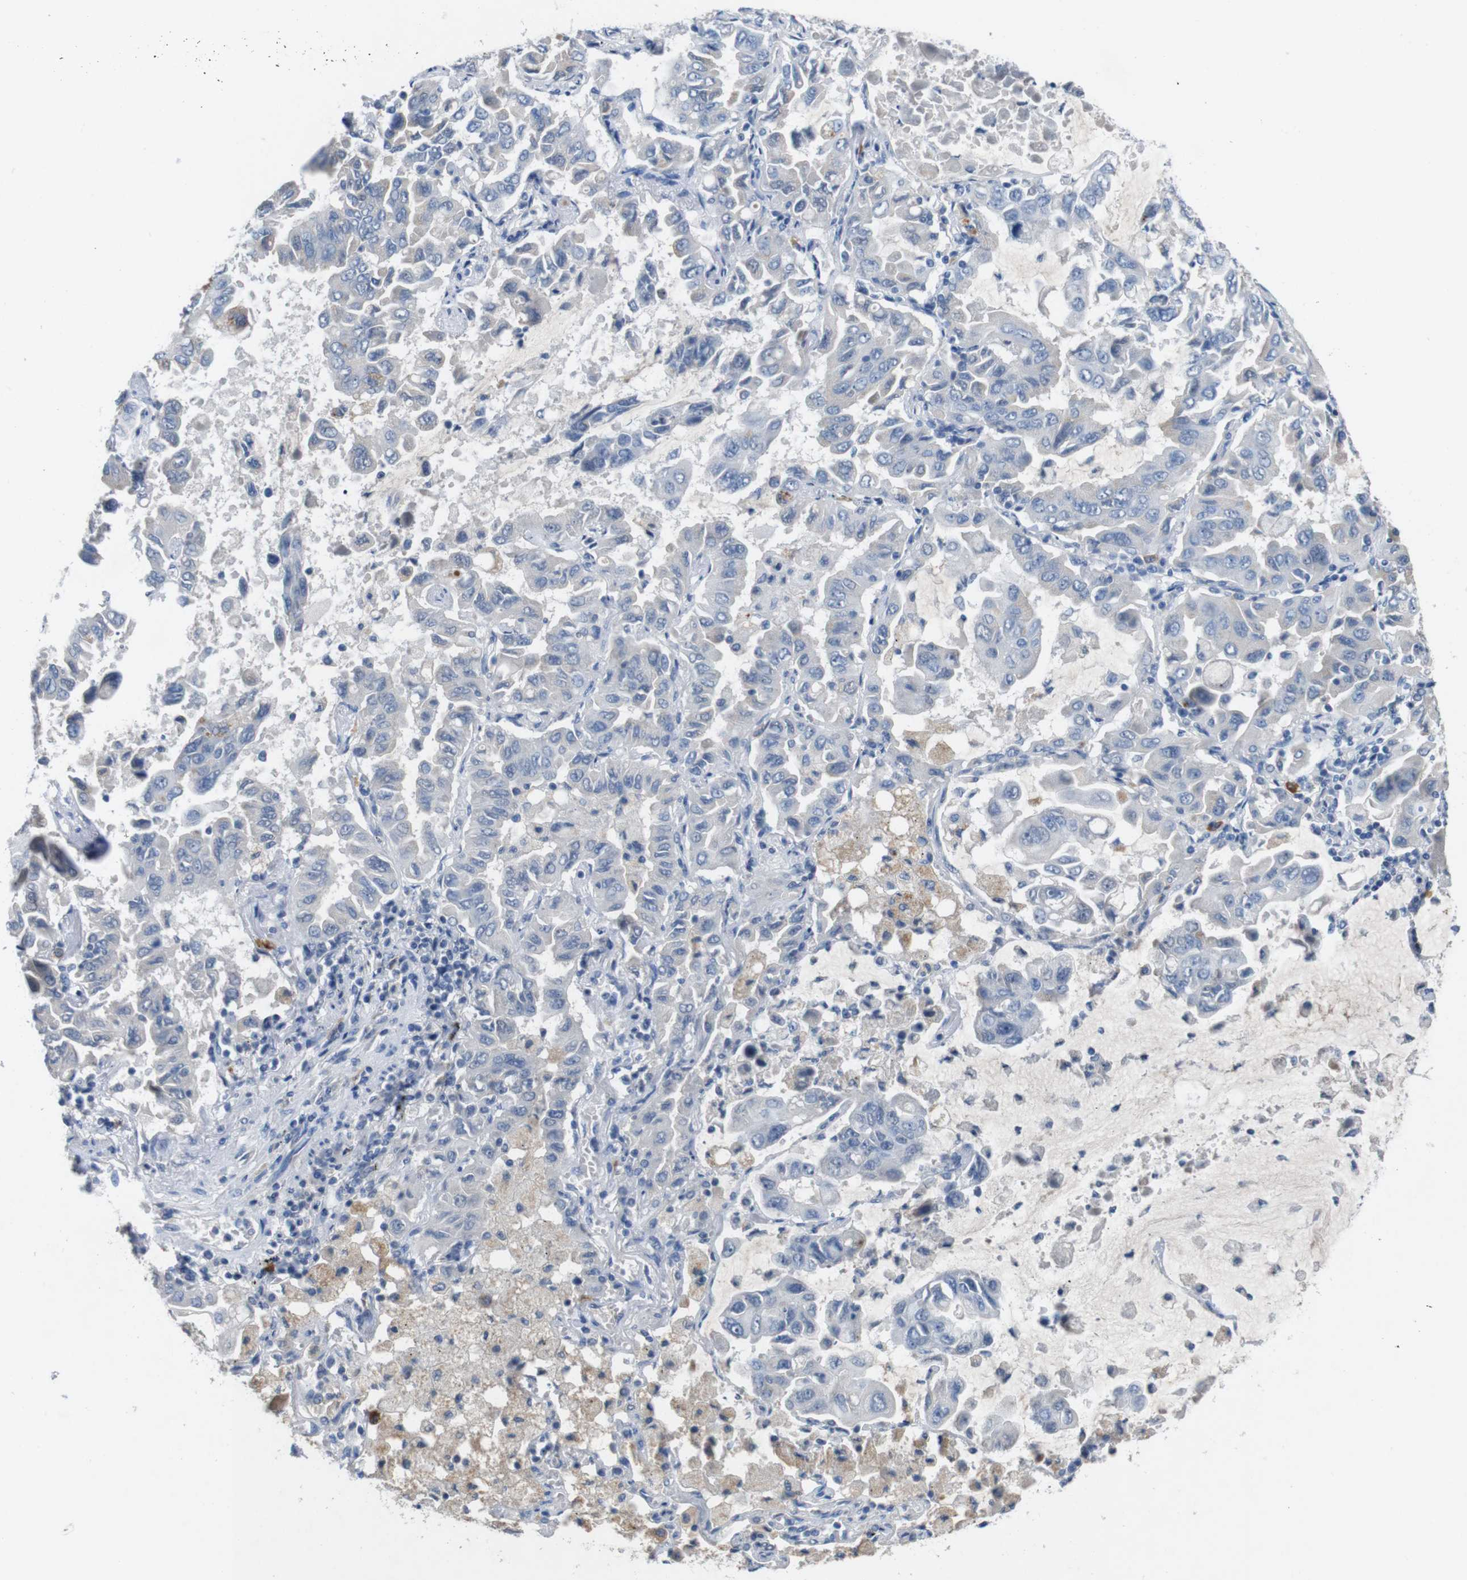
{"staining": {"intensity": "negative", "quantity": "none", "location": "none"}, "tissue": "lung cancer", "cell_type": "Tumor cells", "image_type": "cancer", "snomed": [{"axis": "morphology", "description": "Adenocarcinoma, NOS"}, {"axis": "topography", "description": "Lung"}], "caption": "Immunohistochemical staining of human lung adenocarcinoma exhibits no significant expression in tumor cells.", "gene": "SLC2A8", "patient": {"sex": "male", "age": 64}}